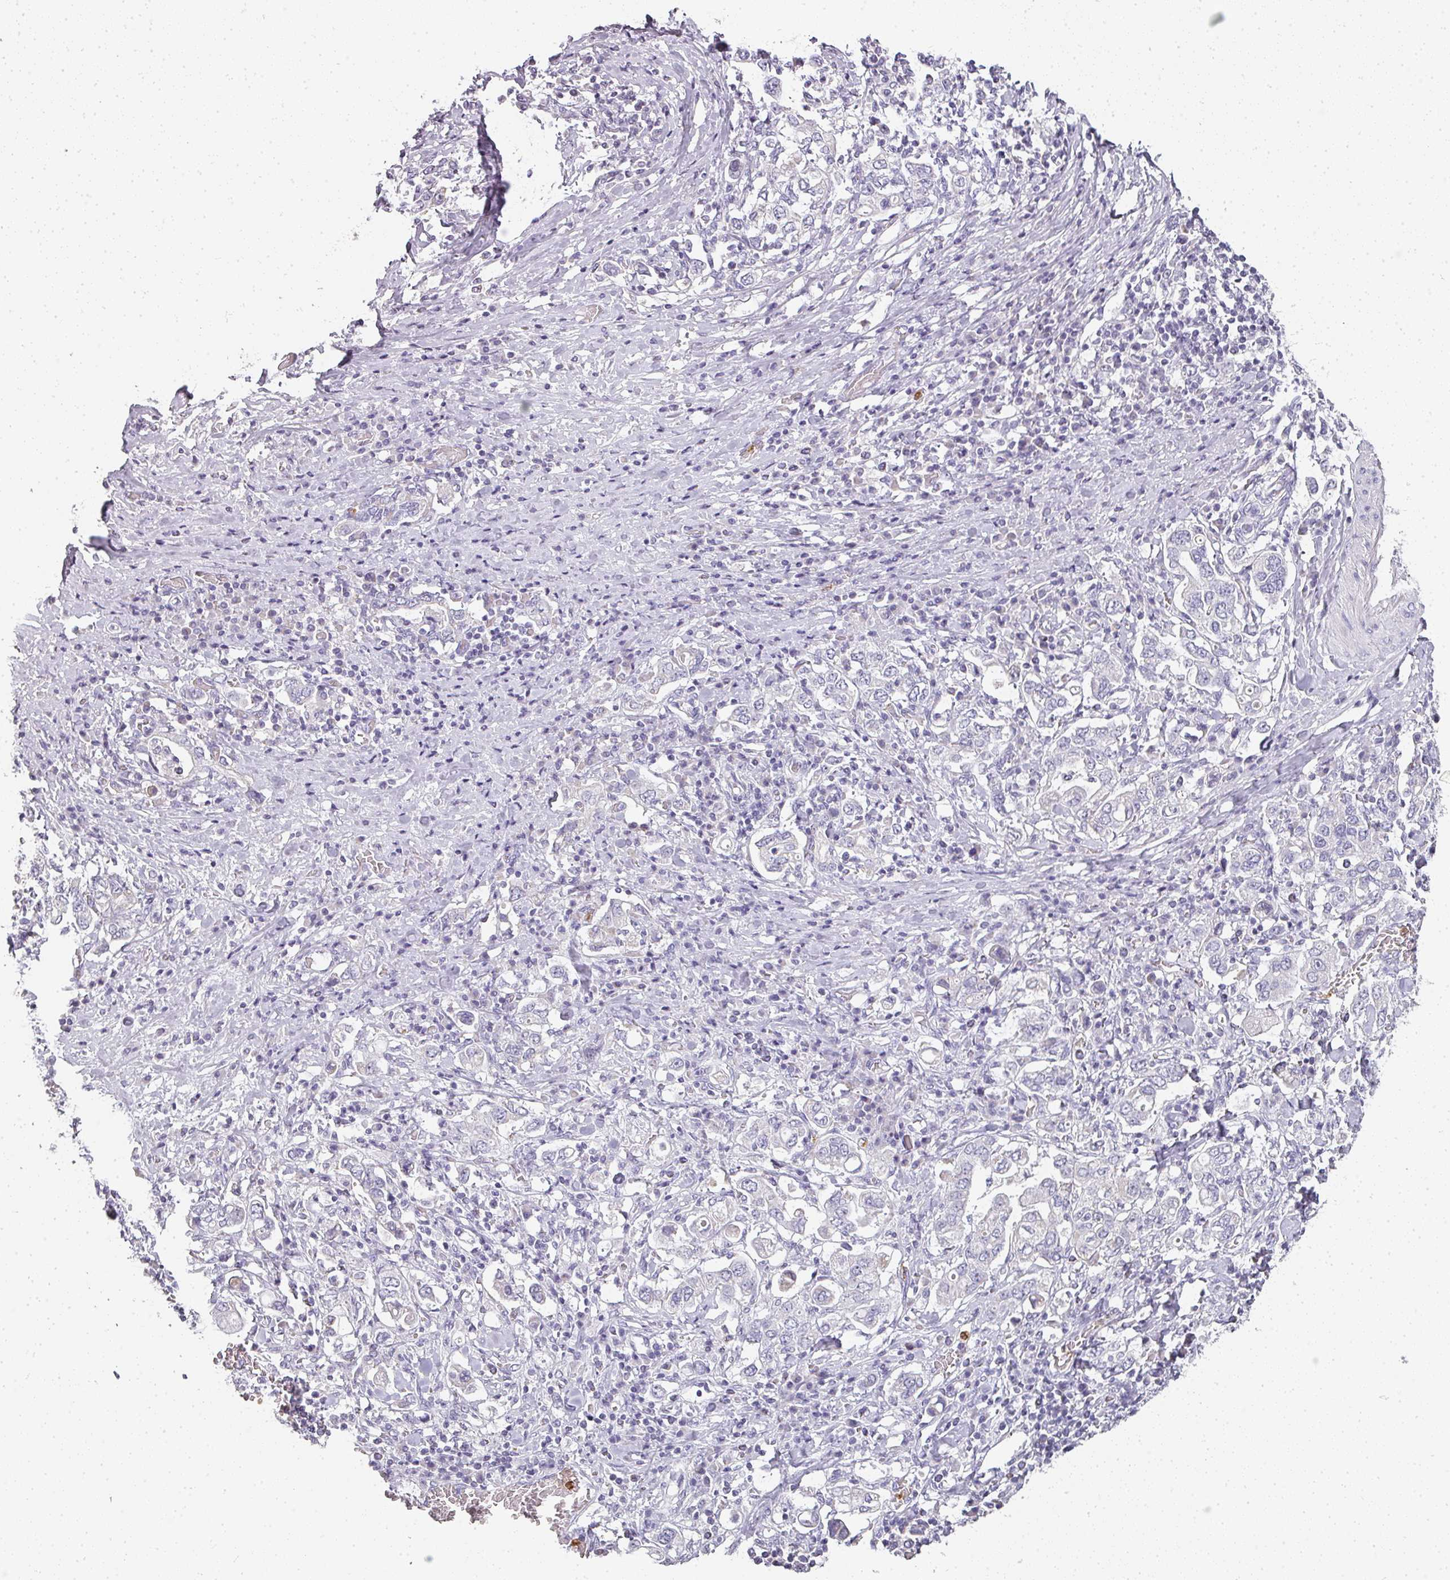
{"staining": {"intensity": "negative", "quantity": "none", "location": "none"}, "tissue": "stomach cancer", "cell_type": "Tumor cells", "image_type": "cancer", "snomed": [{"axis": "morphology", "description": "Adenocarcinoma, NOS"}, {"axis": "topography", "description": "Stomach, upper"}, {"axis": "topography", "description": "Stomach"}], "caption": "Tumor cells are negative for protein expression in human stomach adenocarcinoma. (IHC, brightfield microscopy, high magnification).", "gene": "CAMP", "patient": {"sex": "male", "age": 62}}